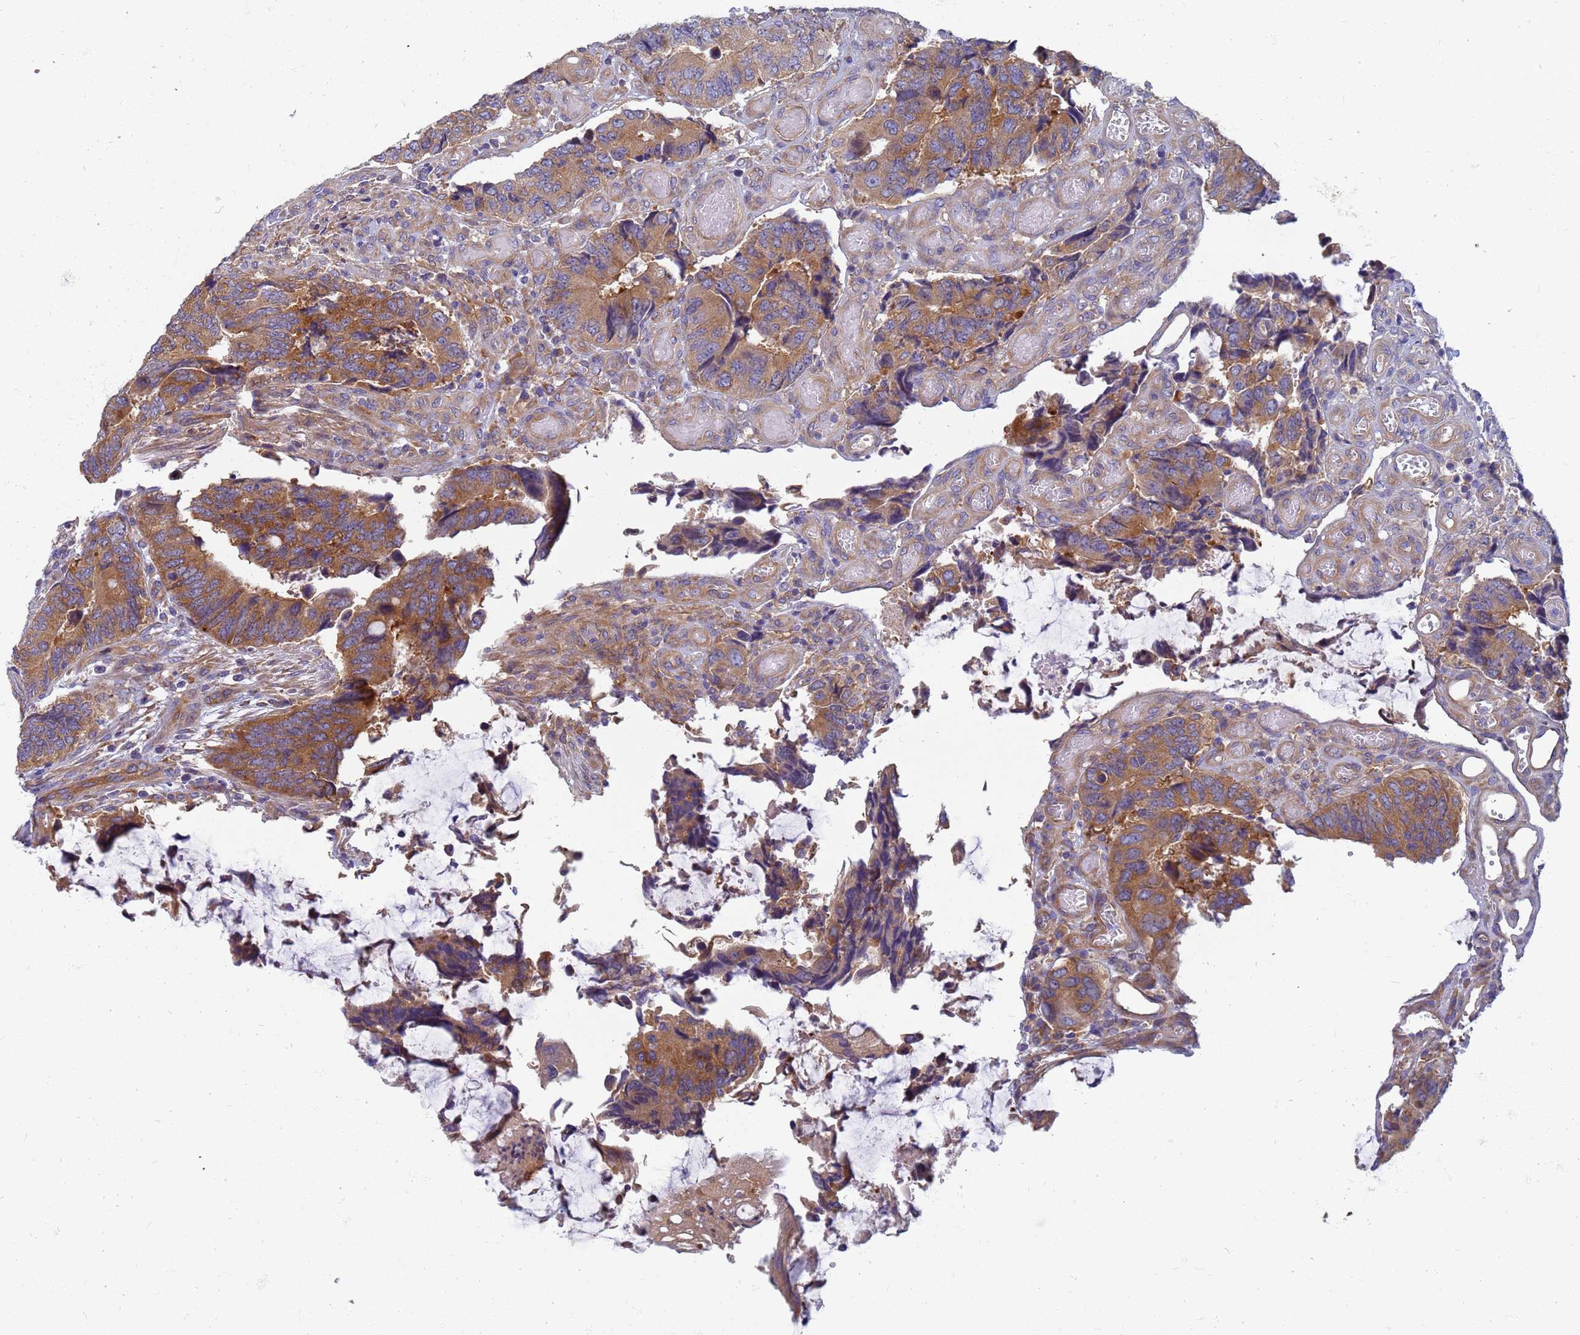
{"staining": {"intensity": "moderate", "quantity": ">75%", "location": "cytoplasmic/membranous"}, "tissue": "colorectal cancer", "cell_type": "Tumor cells", "image_type": "cancer", "snomed": [{"axis": "morphology", "description": "Adenocarcinoma, NOS"}, {"axis": "topography", "description": "Colon"}], "caption": "A histopathology image of human colorectal cancer (adenocarcinoma) stained for a protein reveals moderate cytoplasmic/membranous brown staining in tumor cells.", "gene": "EEA1", "patient": {"sex": "male", "age": 87}}